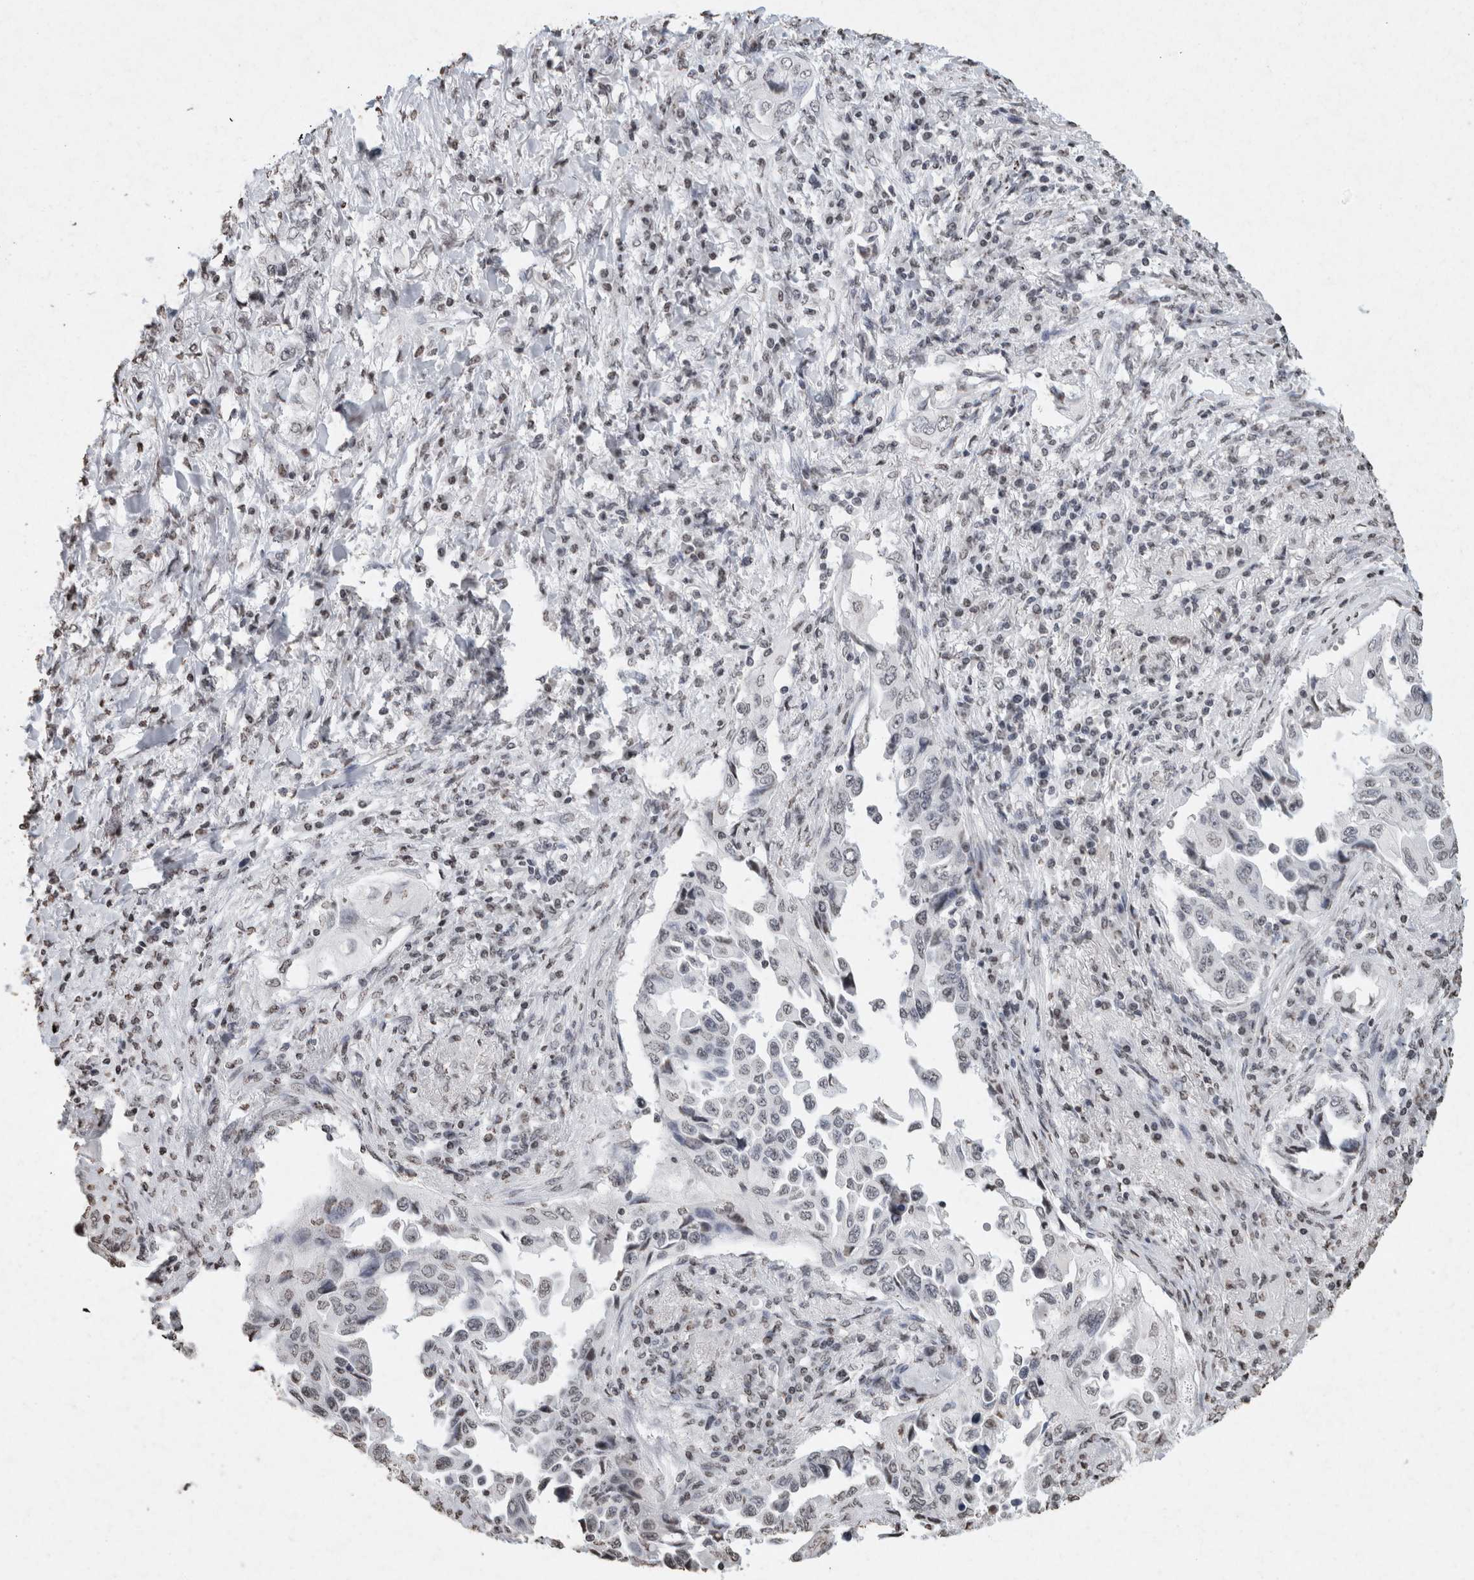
{"staining": {"intensity": "weak", "quantity": "<25%", "location": "nuclear"}, "tissue": "lung cancer", "cell_type": "Tumor cells", "image_type": "cancer", "snomed": [{"axis": "morphology", "description": "Adenocarcinoma, NOS"}, {"axis": "topography", "description": "Lung"}], "caption": "IHC image of lung cancer (adenocarcinoma) stained for a protein (brown), which reveals no expression in tumor cells. The staining was performed using DAB (3,3'-diaminobenzidine) to visualize the protein expression in brown, while the nuclei were stained in blue with hematoxylin (Magnification: 20x).", "gene": "CNTN1", "patient": {"sex": "female", "age": 51}}